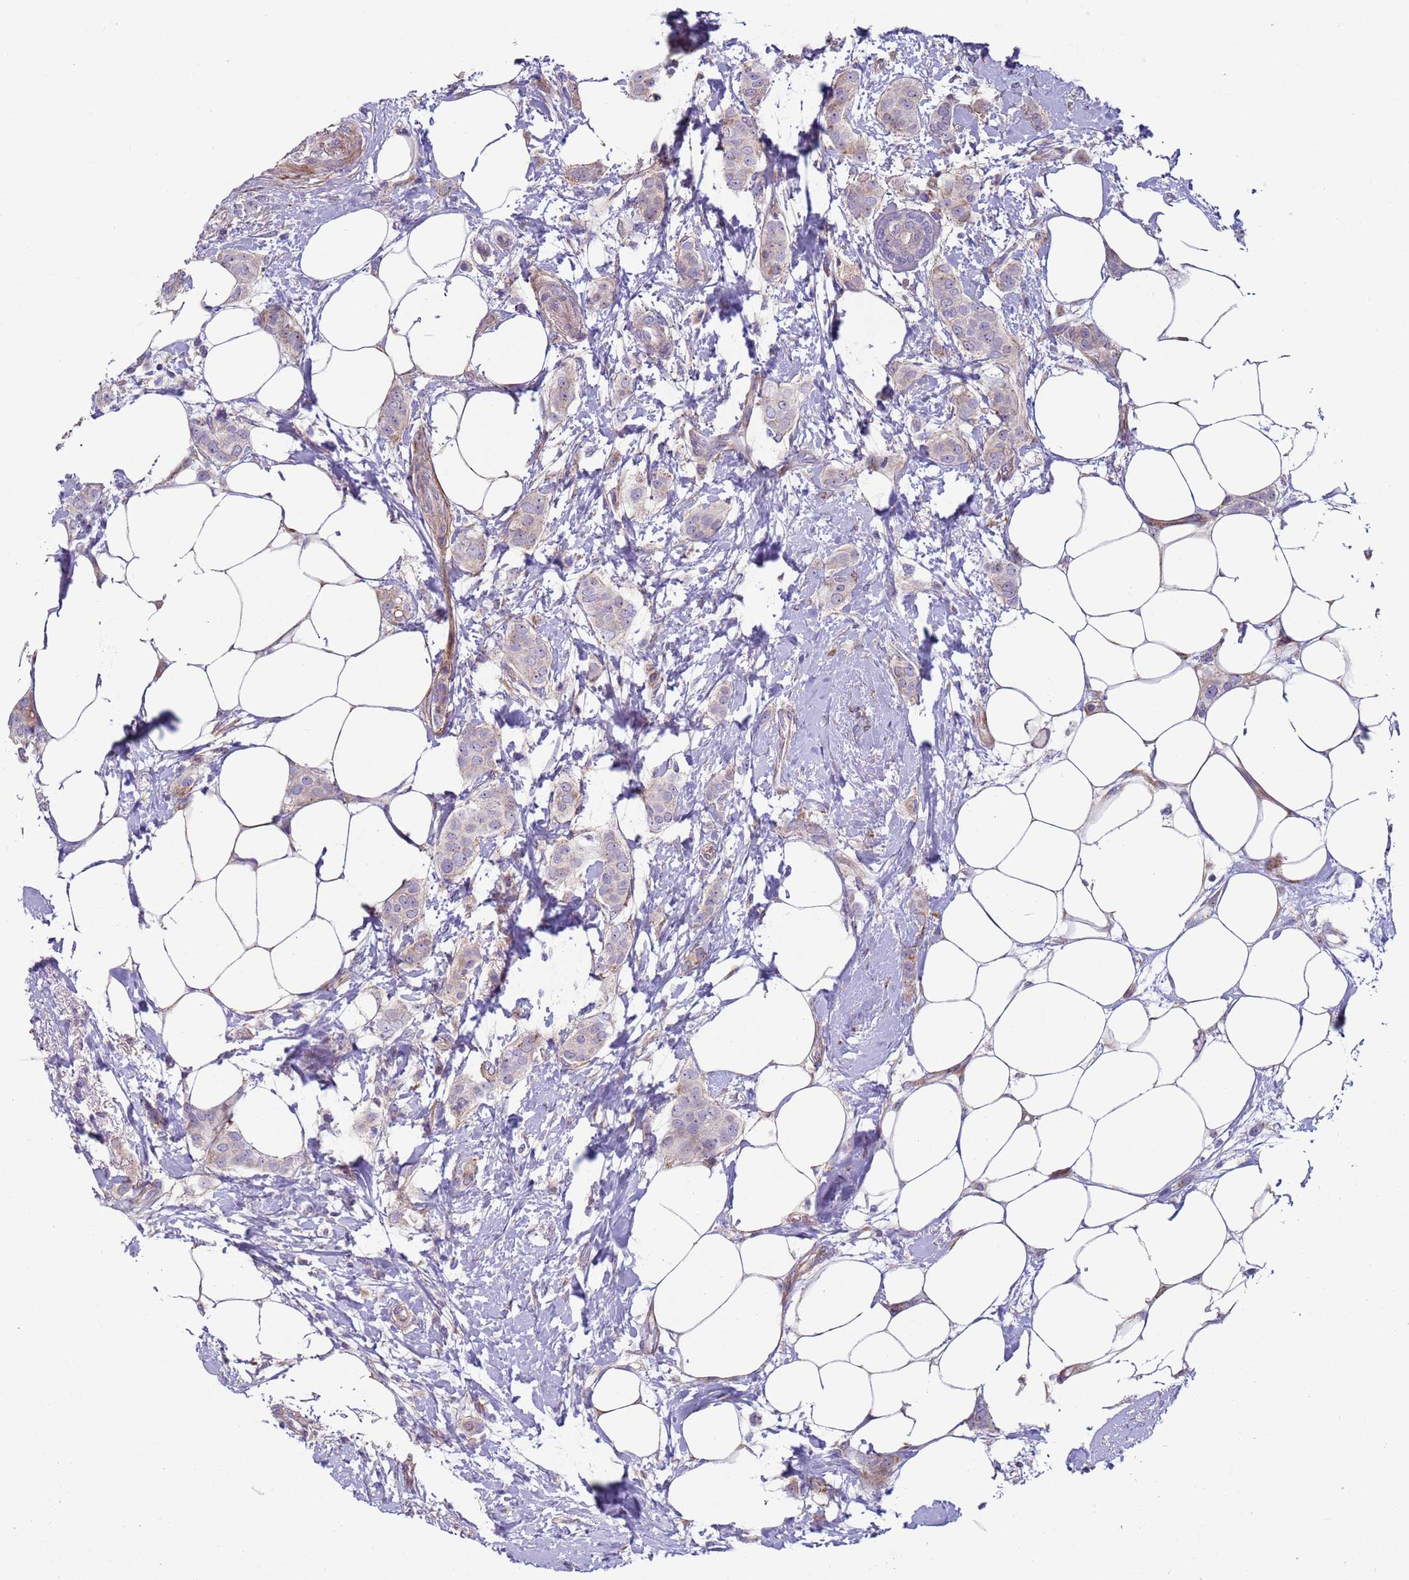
{"staining": {"intensity": "negative", "quantity": "none", "location": "none"}, "tissue": "breast cancer", "cell_type": "Tumor cells", "image_type": "cancer", "snomed": [{"axis": "morphology", "description": "Duct carcinoma"}, {"axis": "topography", "description": "Breast"}], "caption": "Immunohistochemical staining of human breast cancer displays no significant positivity in tumor cells.", "gene": "HEATR1", "patient": {"sex": "female", "age": 72}}